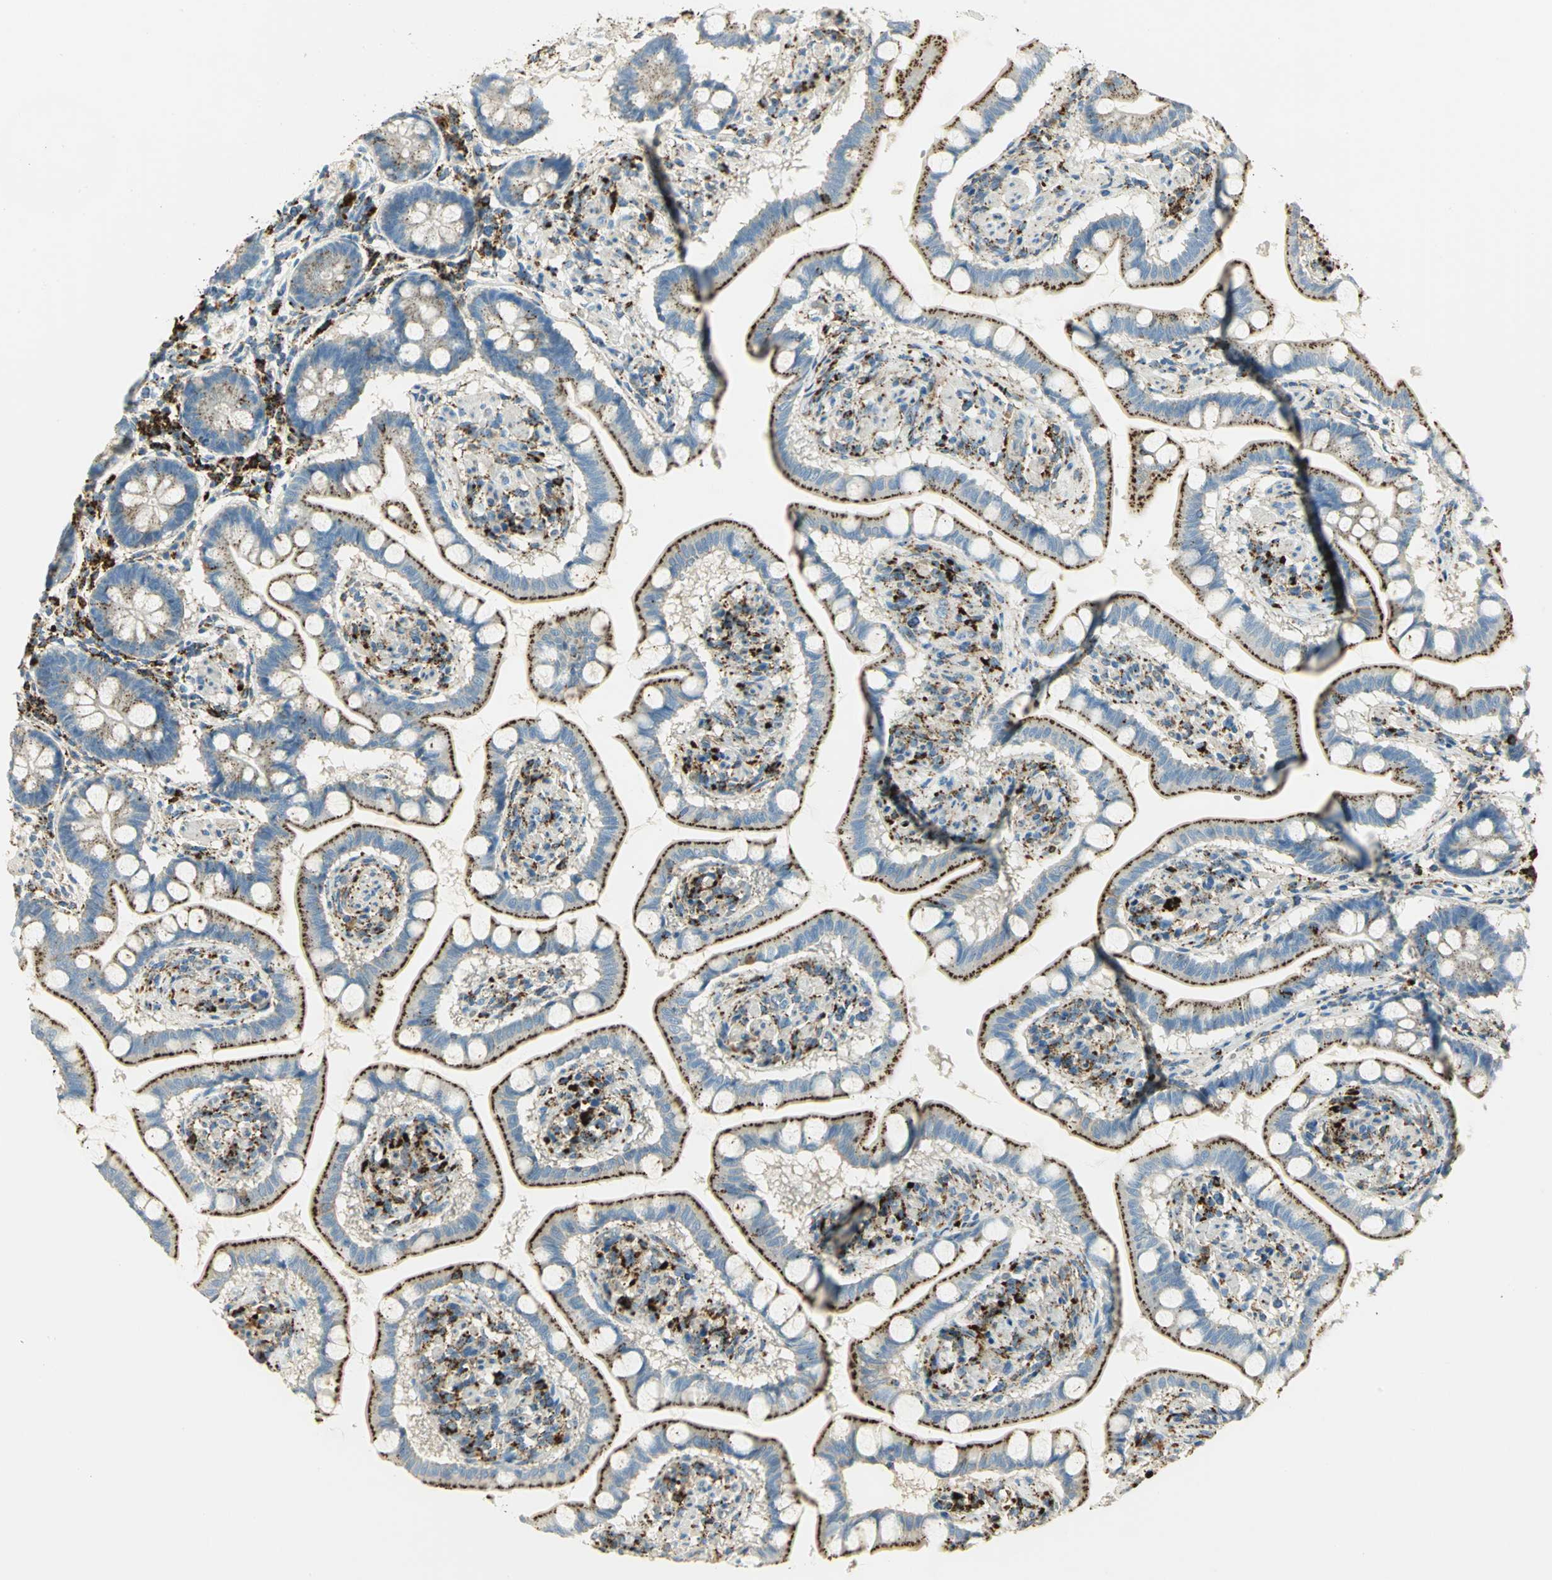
{"staining": {"intensity": "strong", "quantity": "25%-75%", "location": "cytoplasmic/membranous"}, "tissue": "small intestine", "cell_type": "Glandular cells", "image_type": "normal", "snomed": [{"axis": "morphology", "description": "Normal tissue, NOS"}, {"axis": "topography", "description": "Small intestine"}], "caption": "DAB (3,3'-diaminobenzidine) immunohistochemical staining of normal human small intestine demonstrates strong cytoplasmic/membranous protein staining in approximately 25%-75% of glandular cells.", "gene": "ARSA", "patient": {"sex": "male", "age": 41}}